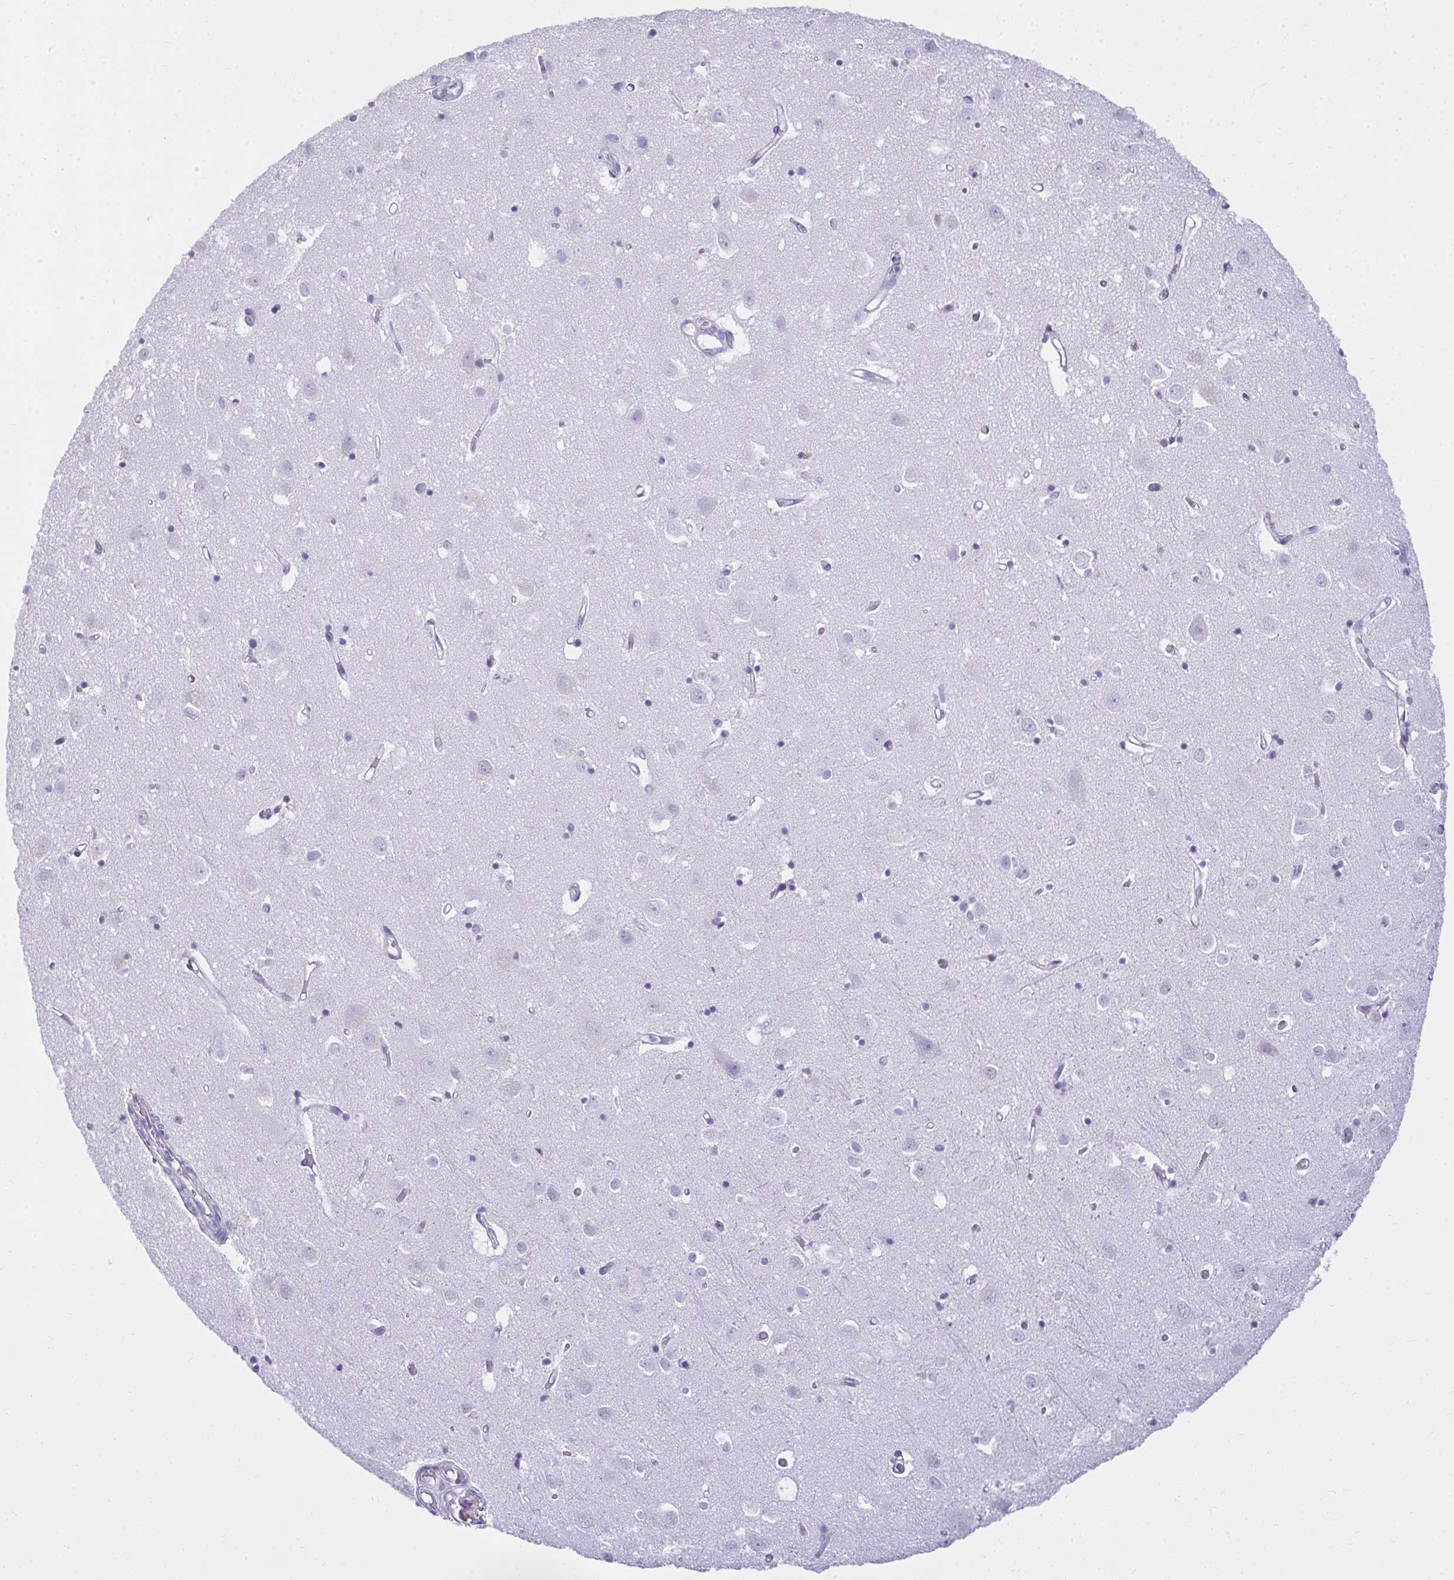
{"staining": {"intensity": "negative", "quantity": "none", "location": "none"}, "tissue": "cerebral cortex", "cell_type": "Endothelial cells", "image_type": "normal", "snomed": [{"axis": "morphology", "description": "Normal tissue, NOS"}, {"axis": "topography", "description": "Cerebral cortex"}], "caption": "Benign cerebral cortex was stained to show a protein in brown. There is no significant expression in endothelial cells. Nuclei are stained in blue.", "gene": "OR5F1", "patient": {"sex": "male", "age": 70}}